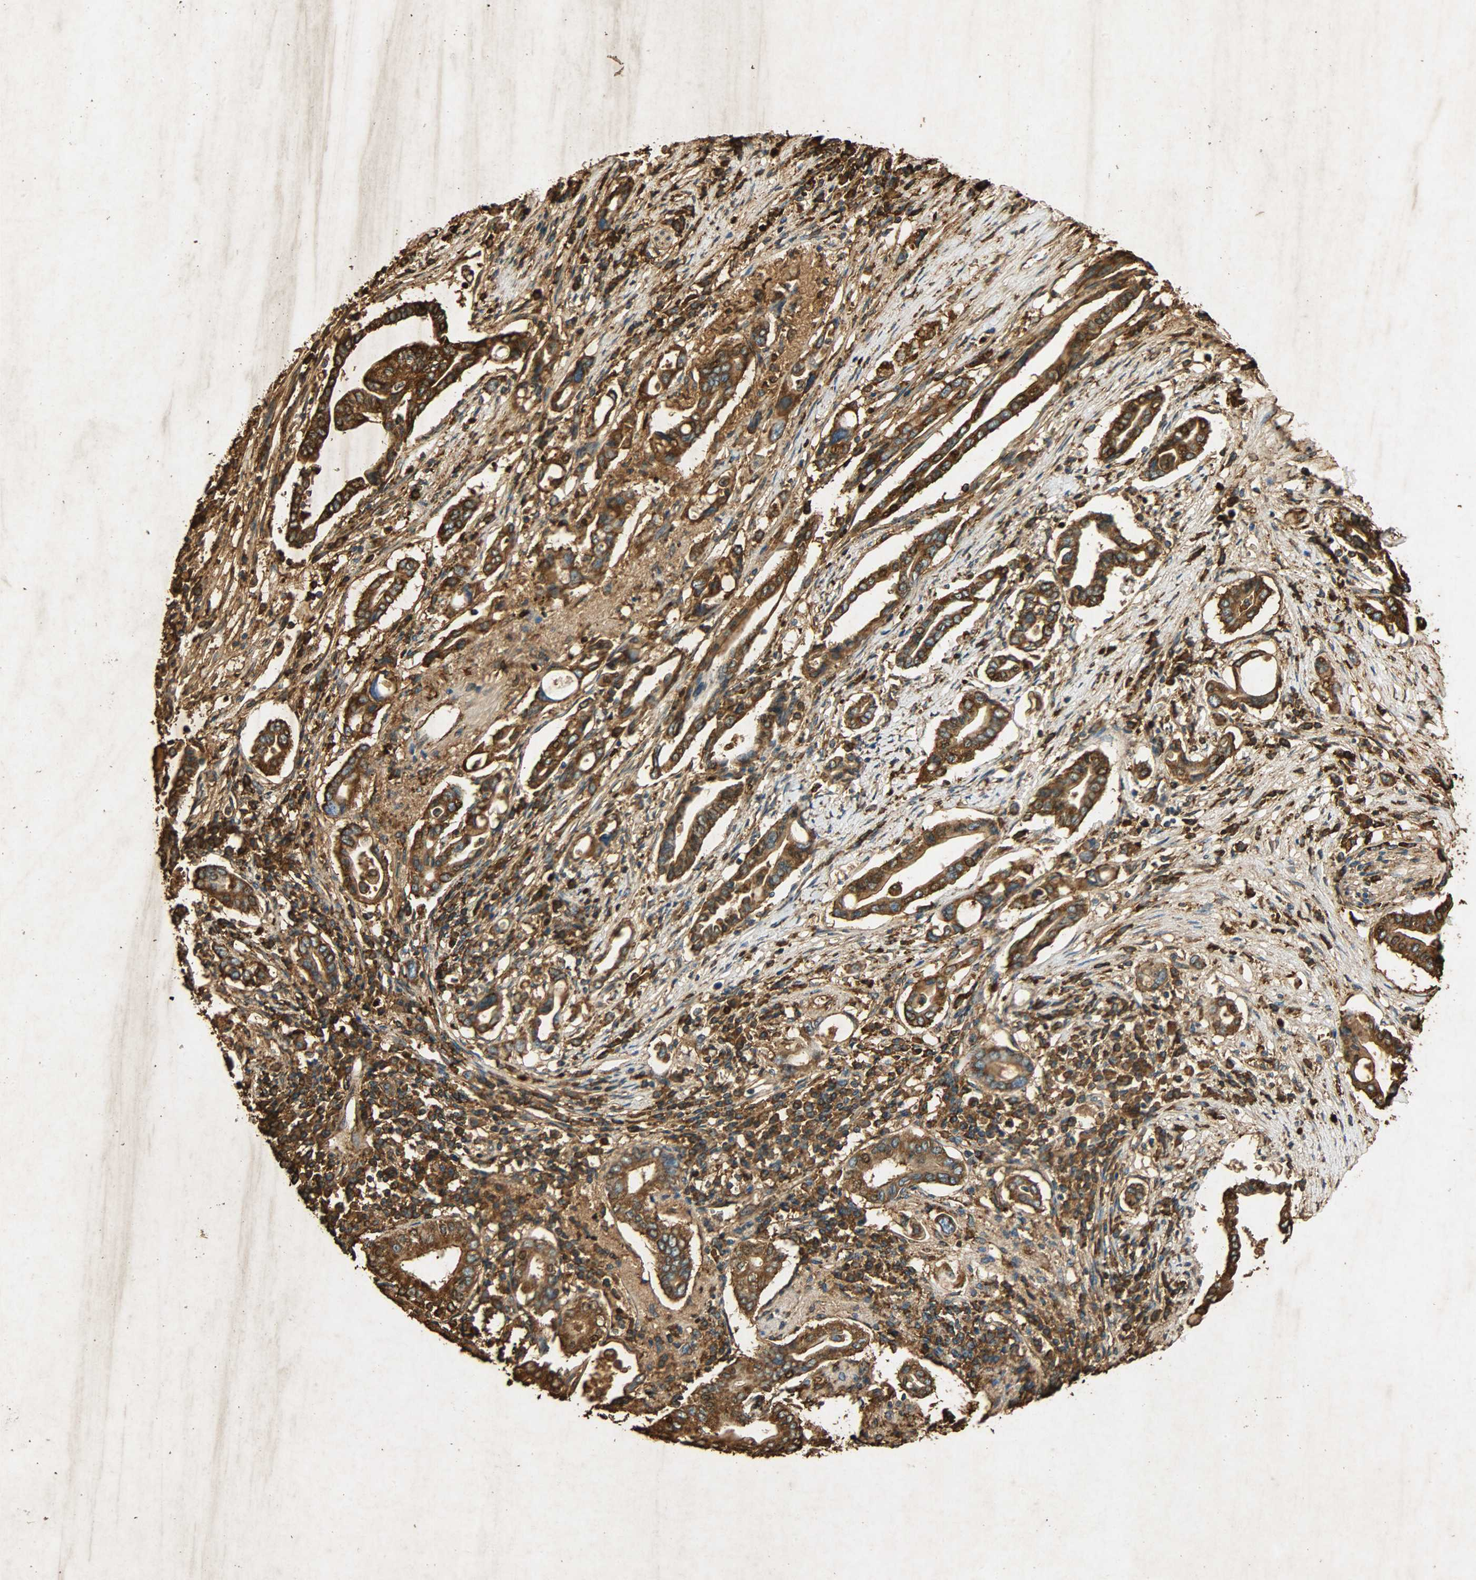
{"staining": {"intensity": "strong", "quantity": ">75%", "location": "cytoplasmic/membranous"}, "tissue": "pancreatic cancer", "cell_type": "Tumor cells", "image_type": "cancer", "snomed": [{"axis": "morphology", "description": "Adenocarcinoma, NOS"}, {"axis": "topography", "description": "Pancreas"}], "caption": "An image of adenocarcinoma (pancreatic) stained for a protein displays strong cytoplasmic/membranous brown staining in tumor cells. (brown staining indicates protein expression, while blue staining denotes nuclei).", "gene": "HSP90B1", "patient": {"sex": "female", "age": 57}}